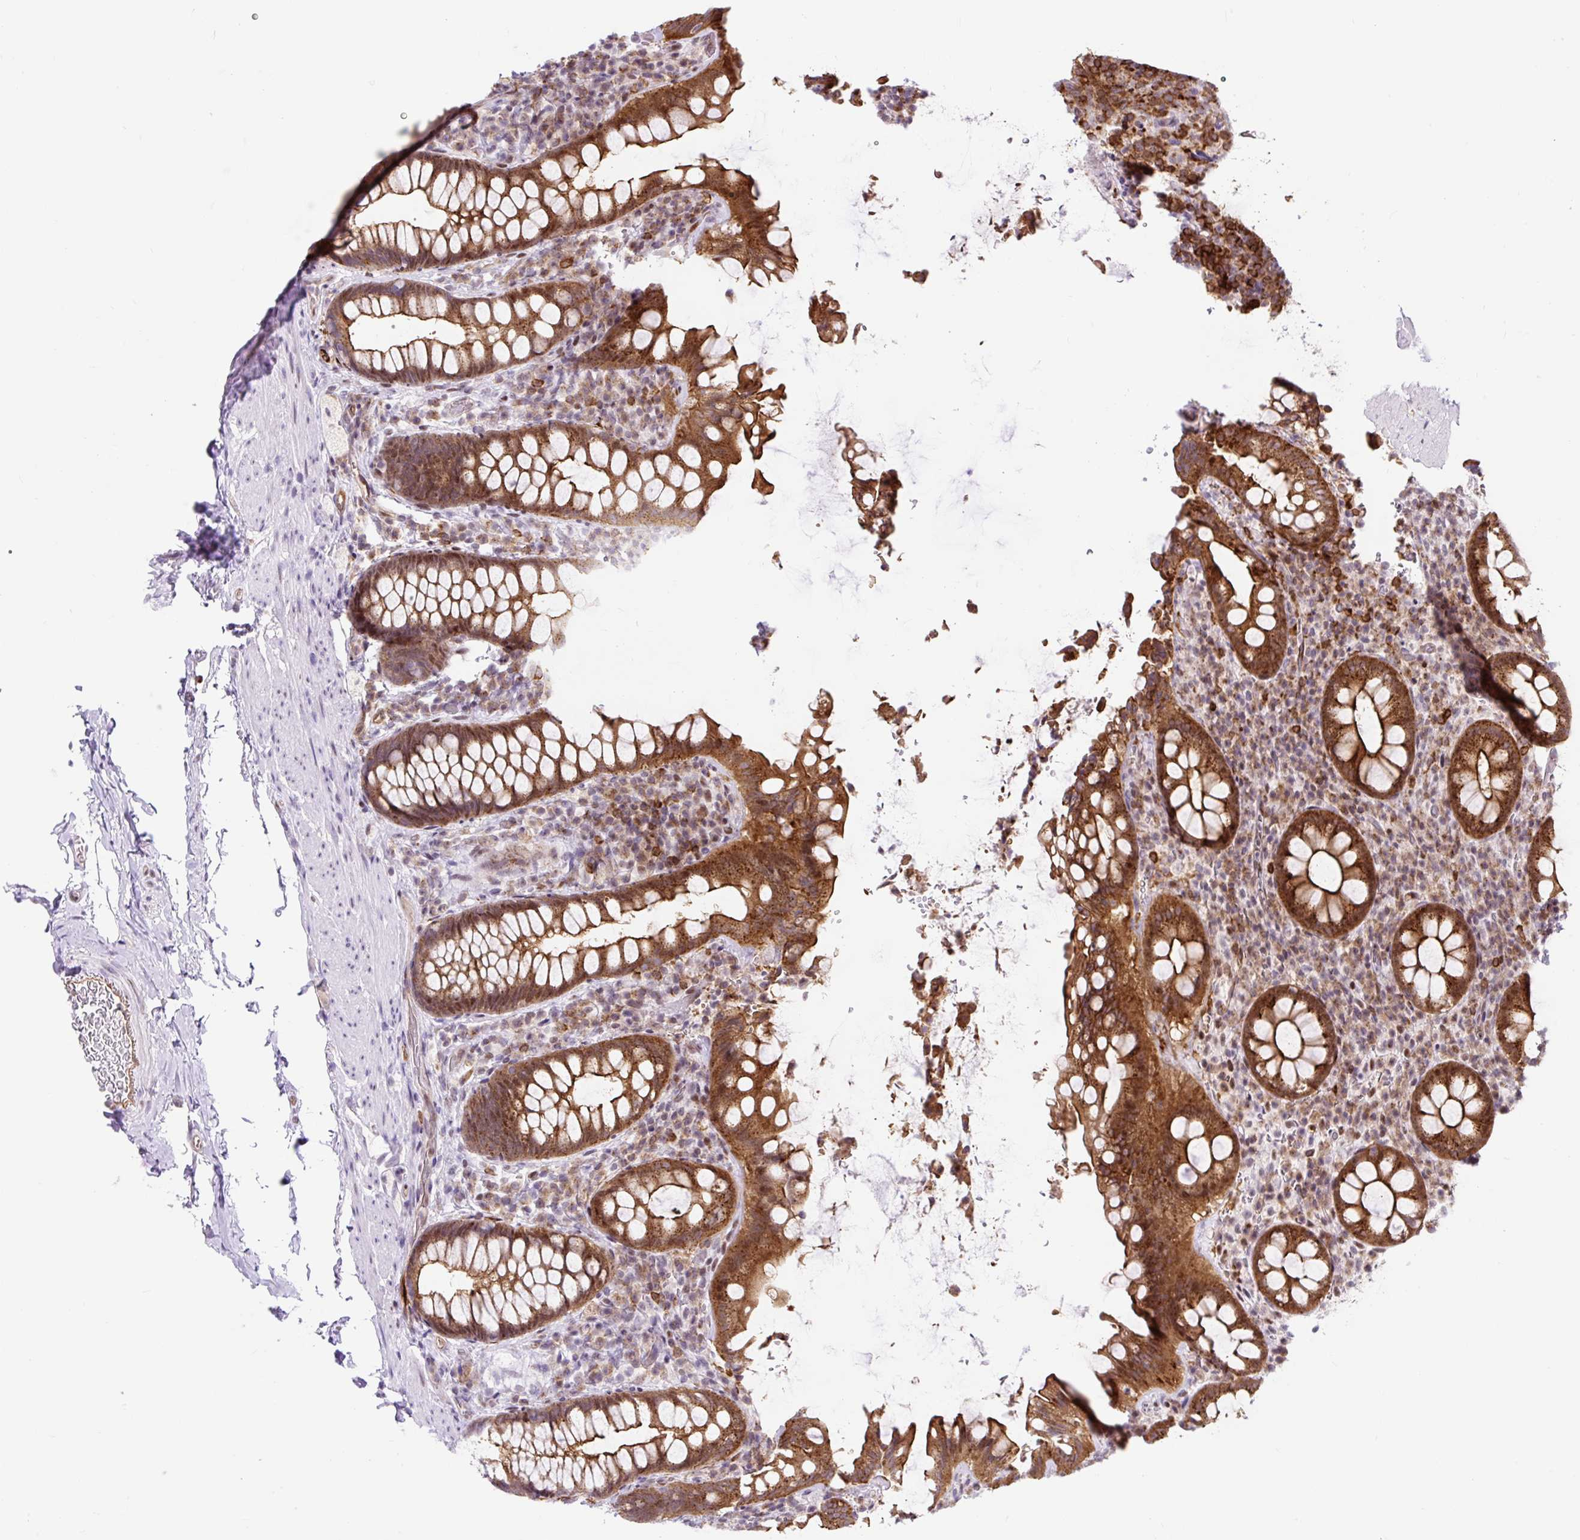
{"staining": {"intensity": "strong", "quantity": ">75%", "location": "cytoplasmic/membranous"}, "tissue": "rectum", "cell_type": "Glandular cells", "image_type": "normal", "snomed": [{"axis": "morphology", "description": "Normal tissue, NOS"}, {"axis": "topography", "description": "Rectum"}], "caption": "Immunohistochemistry of unremarkable human rectum shows high levels of strong cytoplasmic/membranous staining in approximately >75% of glandular cells. (DAB (3,3'-diaminobenzidine) IHC with brightfield microscopy, high magnification).", "gene": "HIP1R", "patient": {"sex": "female", "age": 69}}